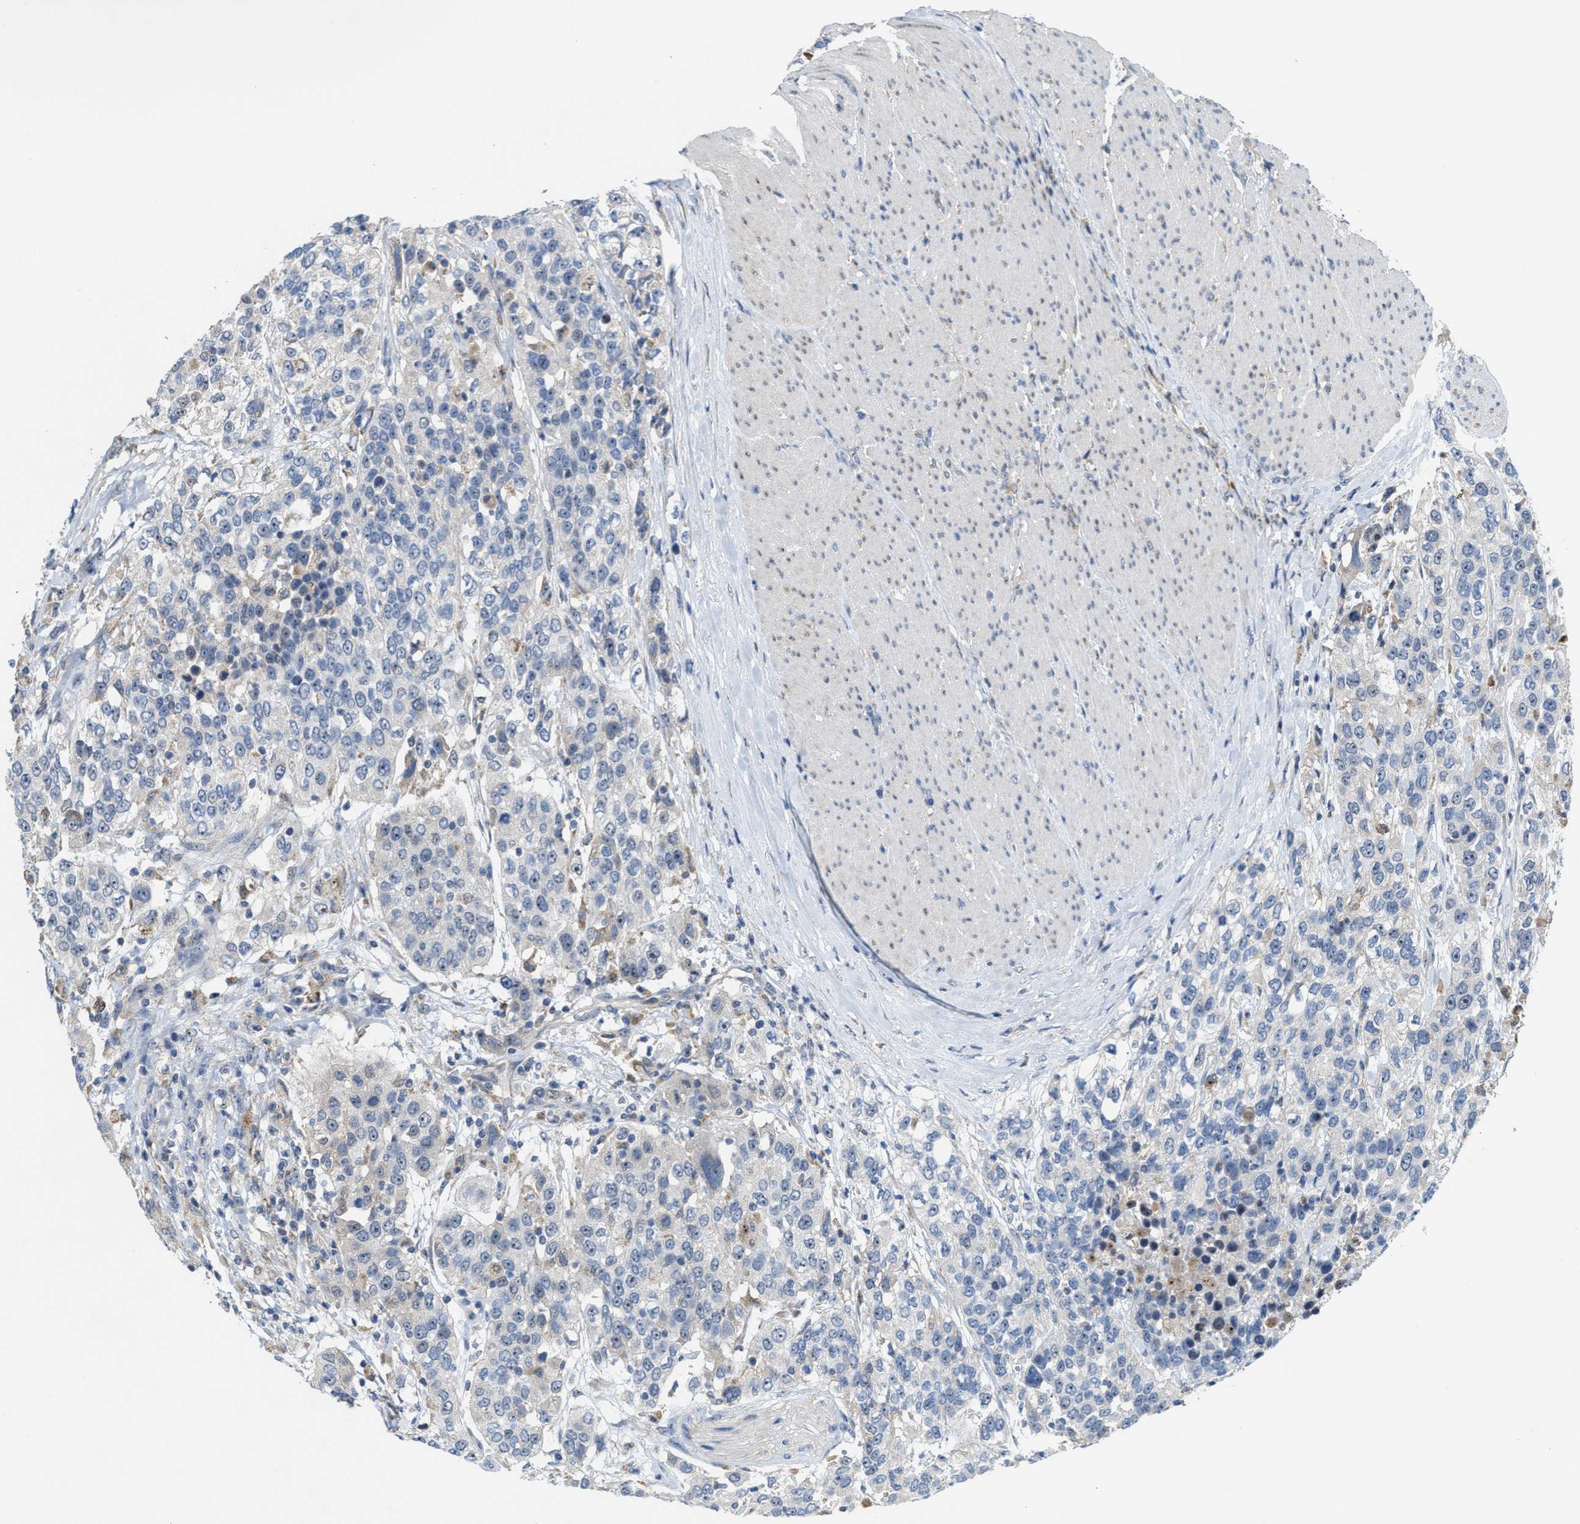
{"staining": {"intensity": "negative", "quantity": "none", "location": "none"}, "tissue": "urothelial cancer", "cell_type": "Tumor cells", "image_type": "cancer", "snomed": [{"axis": "morphology", "description": "Urothelial carcinoma, High grade"}, {"axis": "topography", "description": "Urinary bladder"}], "caption": "Urothelial cancer was stained to show a protein in brown. There is no significant staining in tumor cells. Nuclei are stained in blue.", "gene": "ZNF783", "patient": {"sex": "female", "age": 80}}